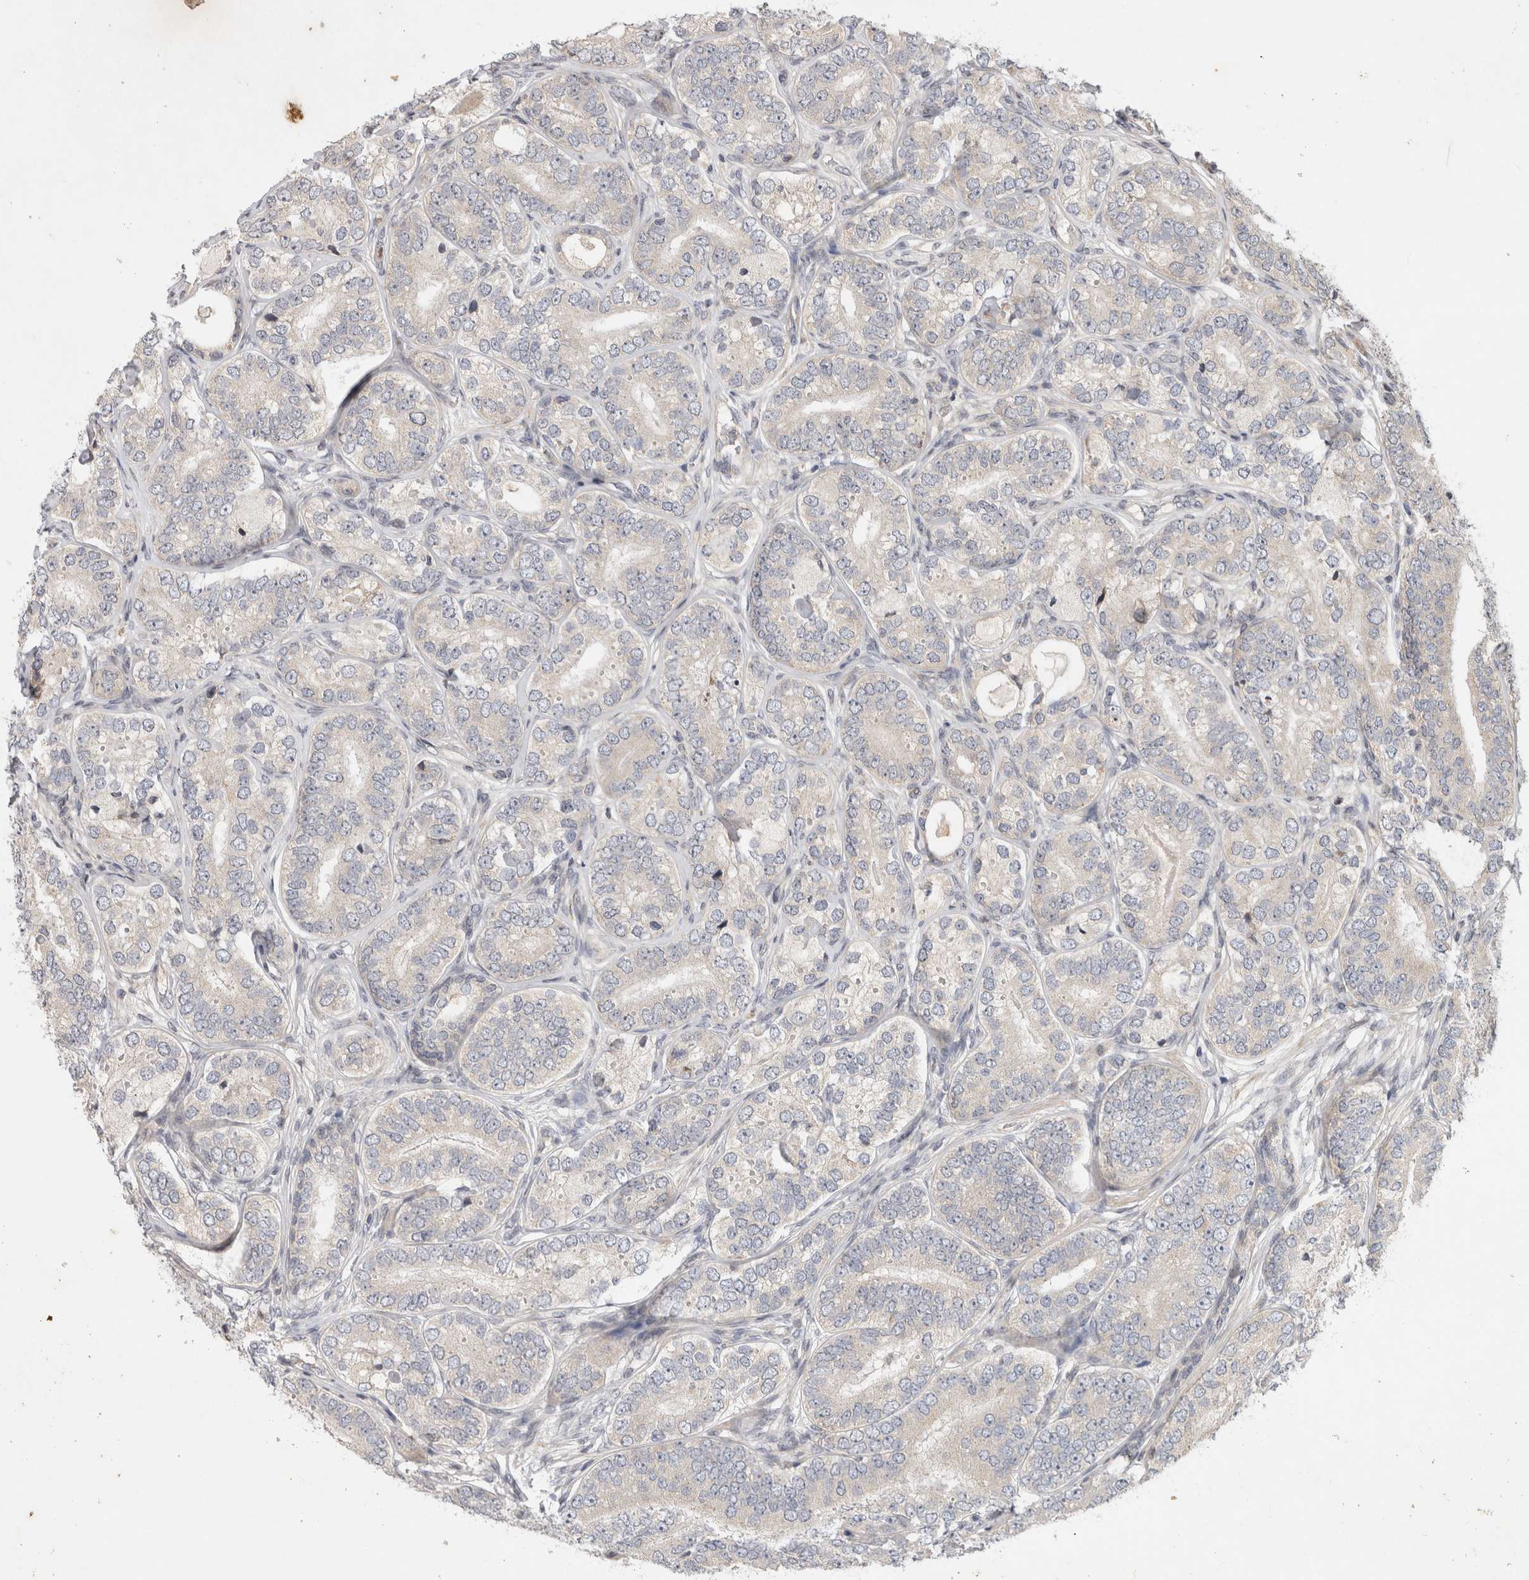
{"staining": {"intensity": "negative", "quantity": "none", "location": "none"}, "tissue": "prostate cancer", "cell_type": "Tumor cells", "image_type": "cancer", "snomed": [{"axis": "morphology", "description": "Adenocarcinoma, High grade"}, {"axis": "topography", "description": "Prostate"}], "caption": "Immunohistochemistry photomicrograph of human prostate cancer stained for a protein (brown), which demonstrates no expression in tumor cells. (Brightfield microscopy of DAB immunohistochemistry (IHC) at high magnification).", "gene": "EIF2AK1", "patient": {"sex": "male", "age": 56}}